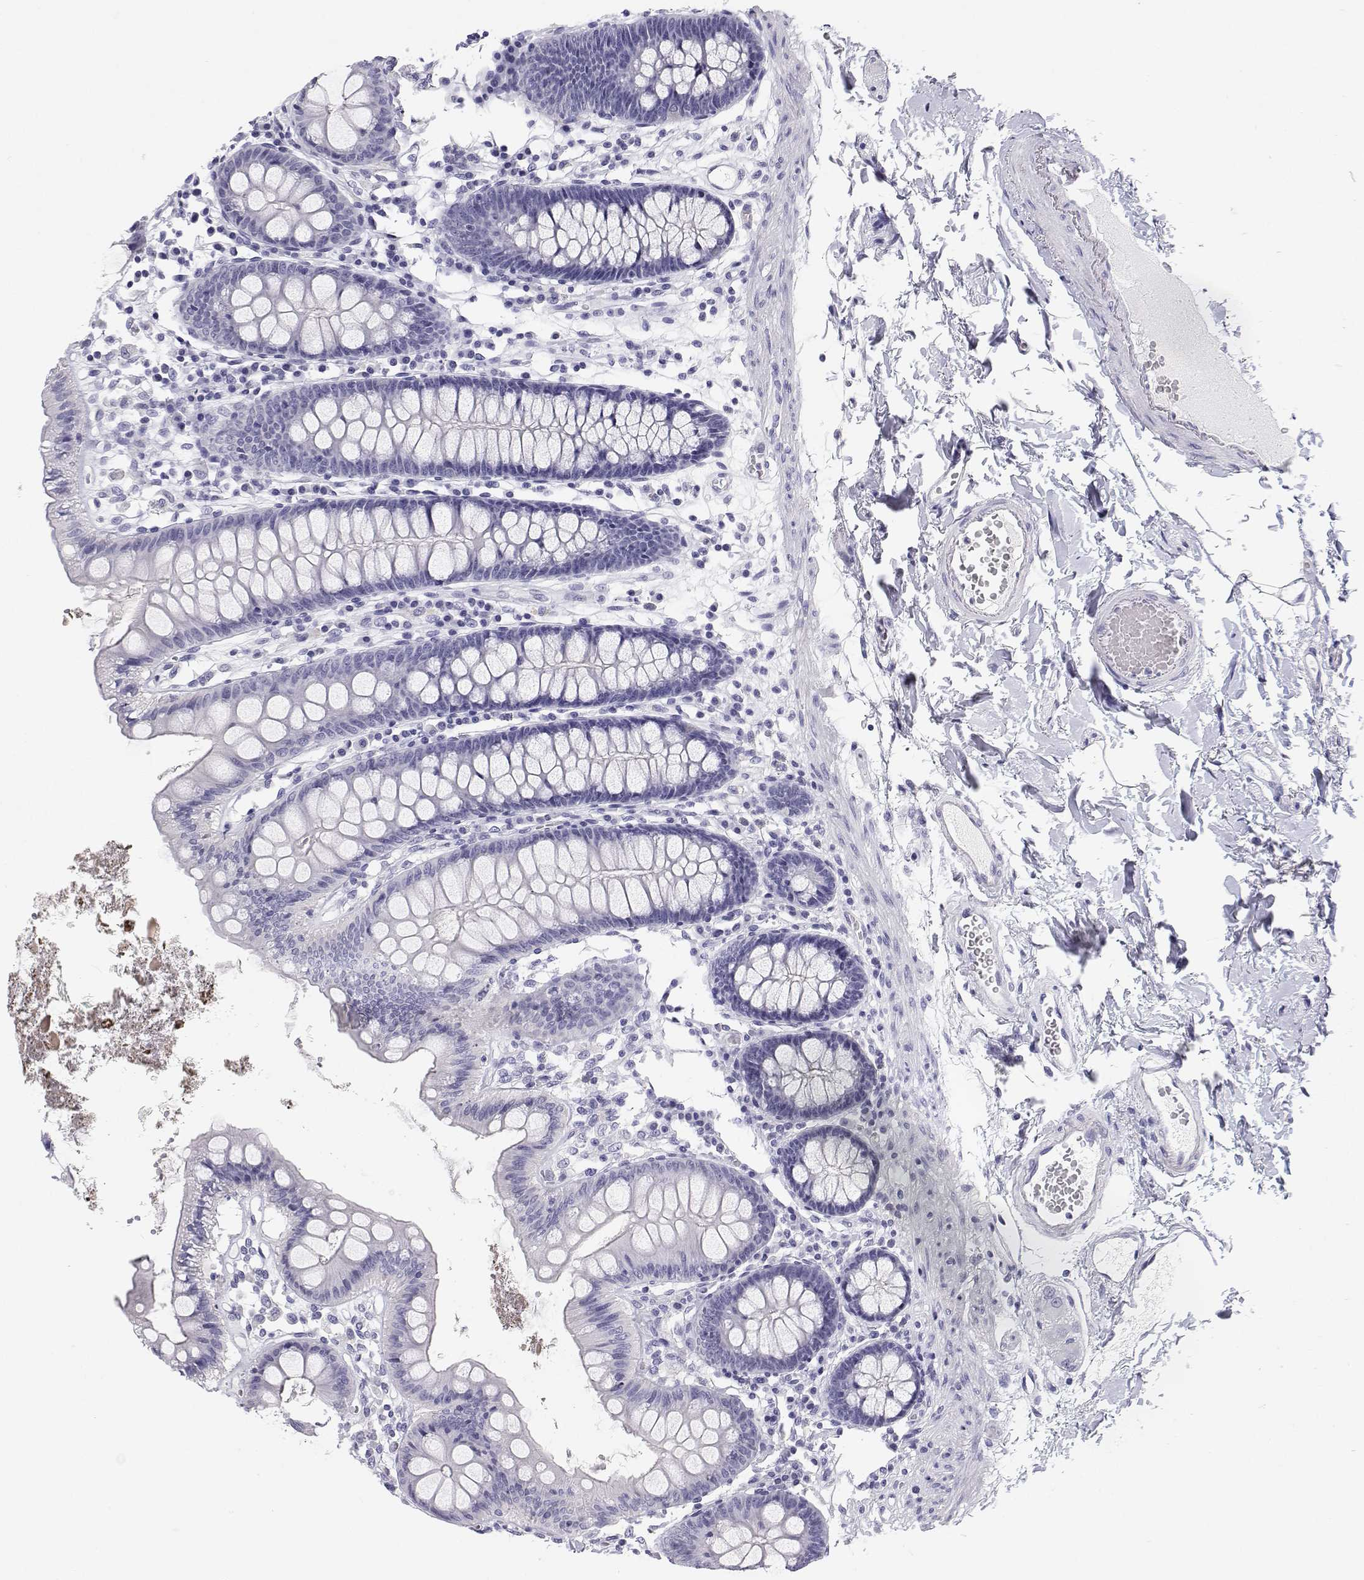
{"staining": {"intensity": "negative", "quantity": "none", "location": "none"}, "tissue": "colon", "cell_type": "Endothelial cells", "image_type": "normal", "snomed": [{"axis": "morphology", "description": "Normal tissue, NOS"}, {"axis": "topography", "description": "Colon"}], "caption": "The micrograph reveals no staining of endothelial cells in unremarkable colon.", "gene": "BHMT", "patient": {"sex": "male", "age": 84}}